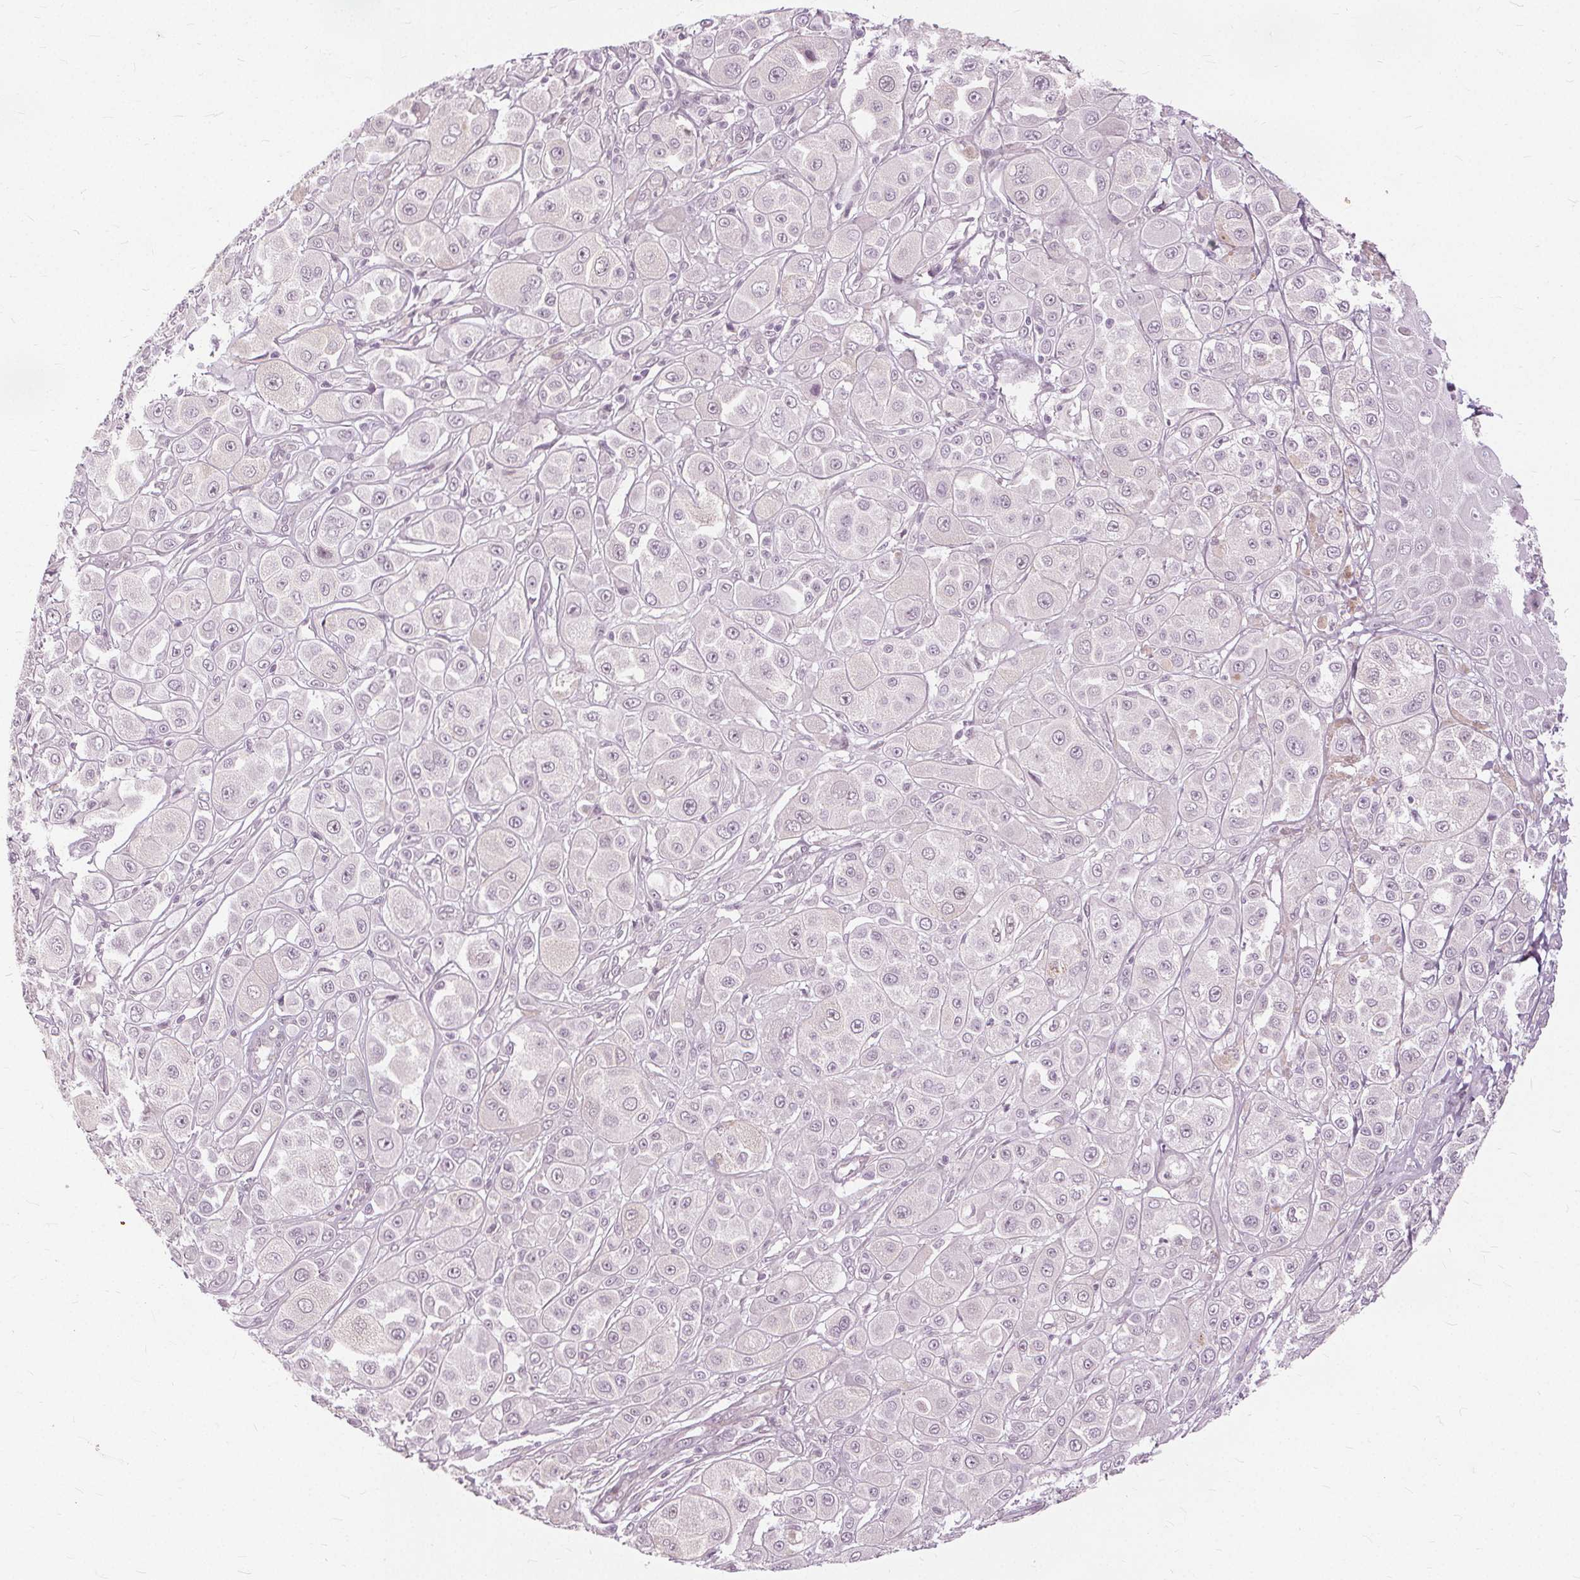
{"staining": {"intensity": "negative", "quantity": "none", "location": "none"}, "tissue": "melanoma", "cell_type": "Tumor cells", "image_type": "cancer", "snomed": [{"axis": "morphology", "description": "Malignant melanoma, NOS"}, {"axis": "topography", "description": "Skin"}], "caption": "Melanoma stained for a protein using IHC displays no expression tumor cells.", "gene": "SFTPD", "patient": {"sex": "male", "age": 67}}